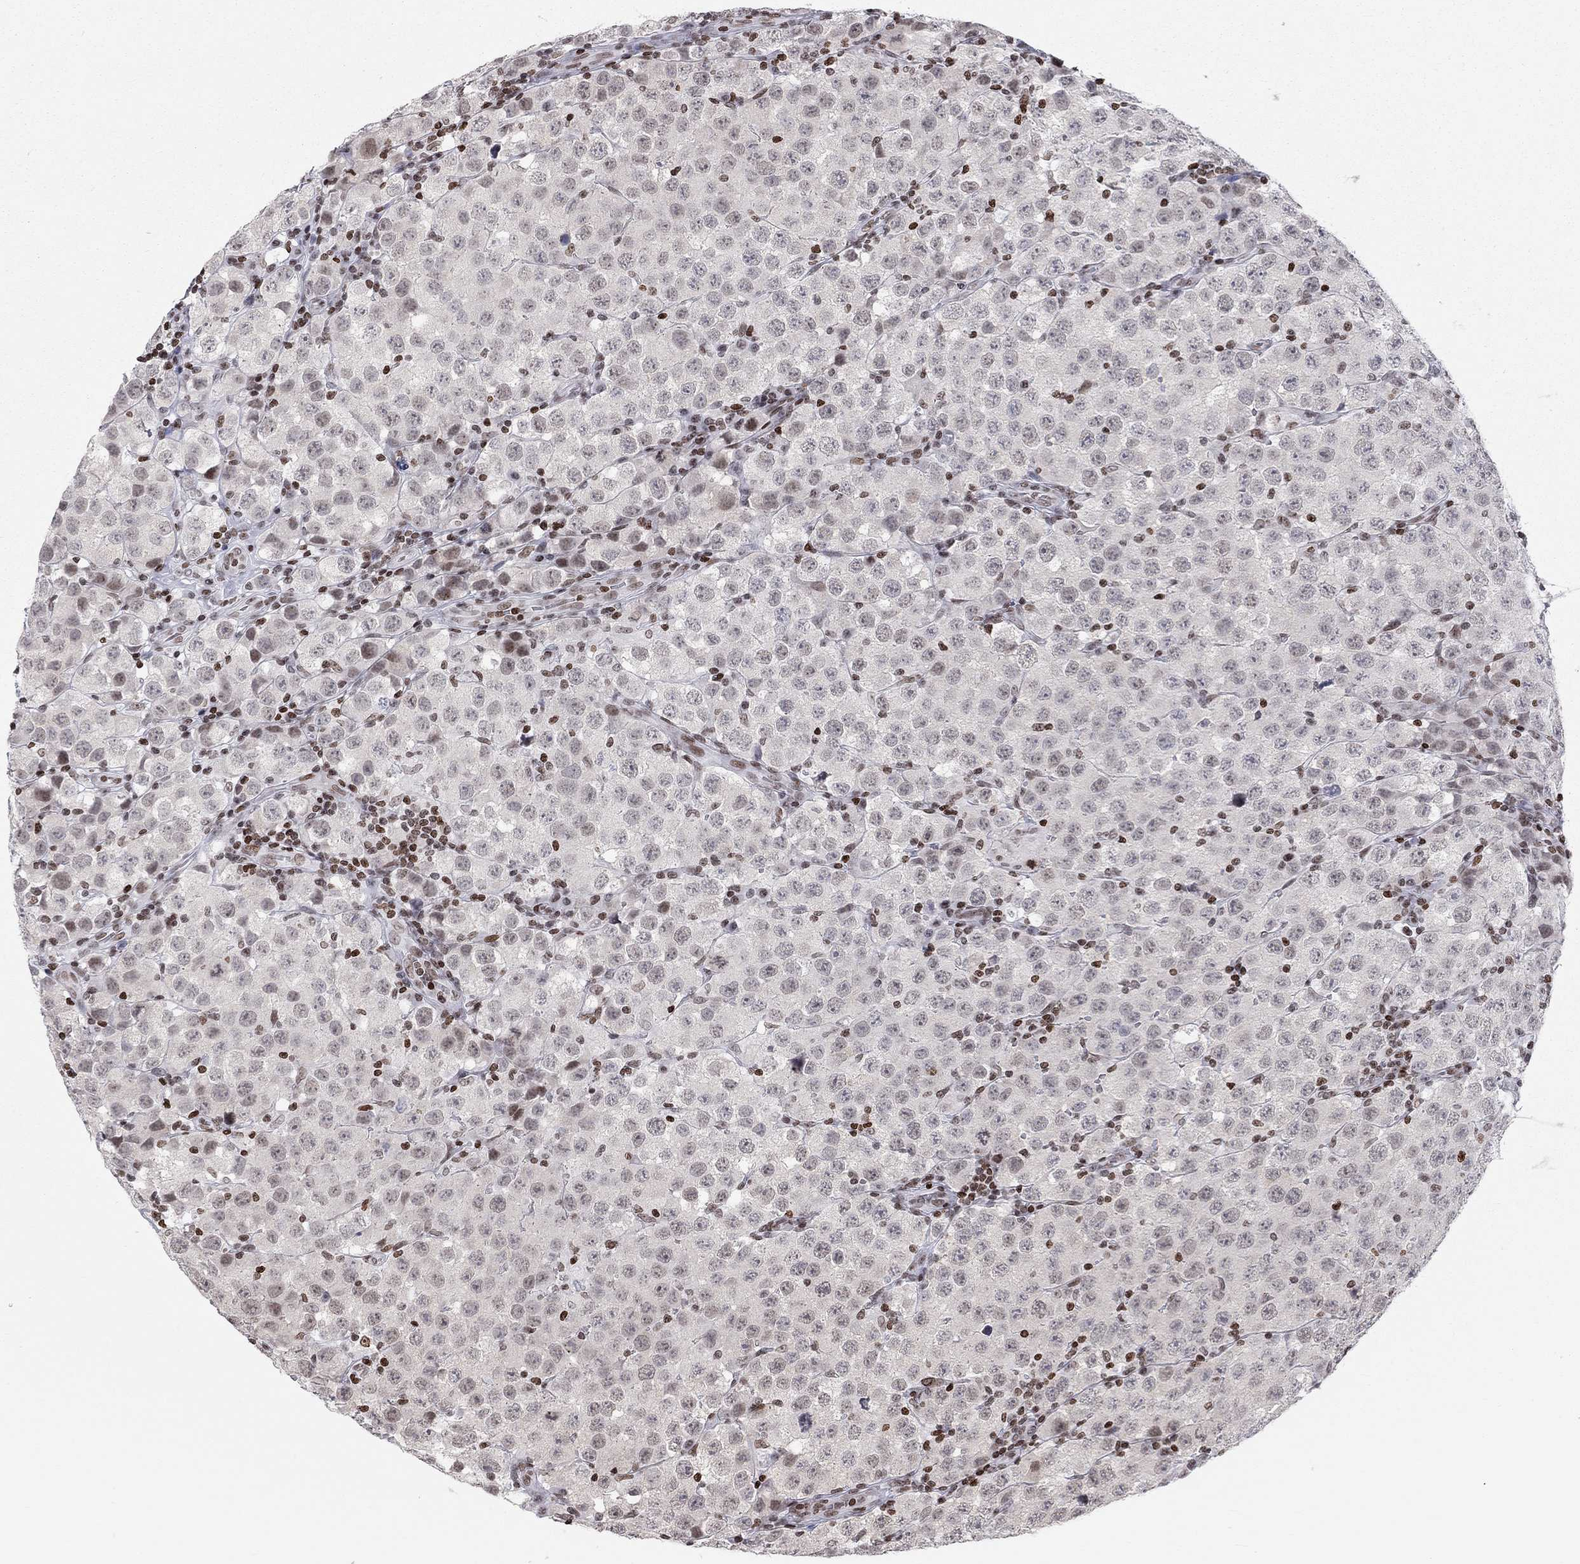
{"staining": {"intensity": "weak", "quantity": "<25%", "location": "nuclear"}, "tissue": "testis cancer", "cell_type": "Tumor cells", "image_type": "cancer", "snomed": [{"axis": "morphology", "description": "Seminoma, NOS"}, {"axis": "topography", "description": "Testis"}], "caption": "A photomicrograph of seminoma (testis) stained for a protein exhibits no brown staining in tumor cells.", "gene": "H2AX", "patient": {"sex": "male", "age": 34}}